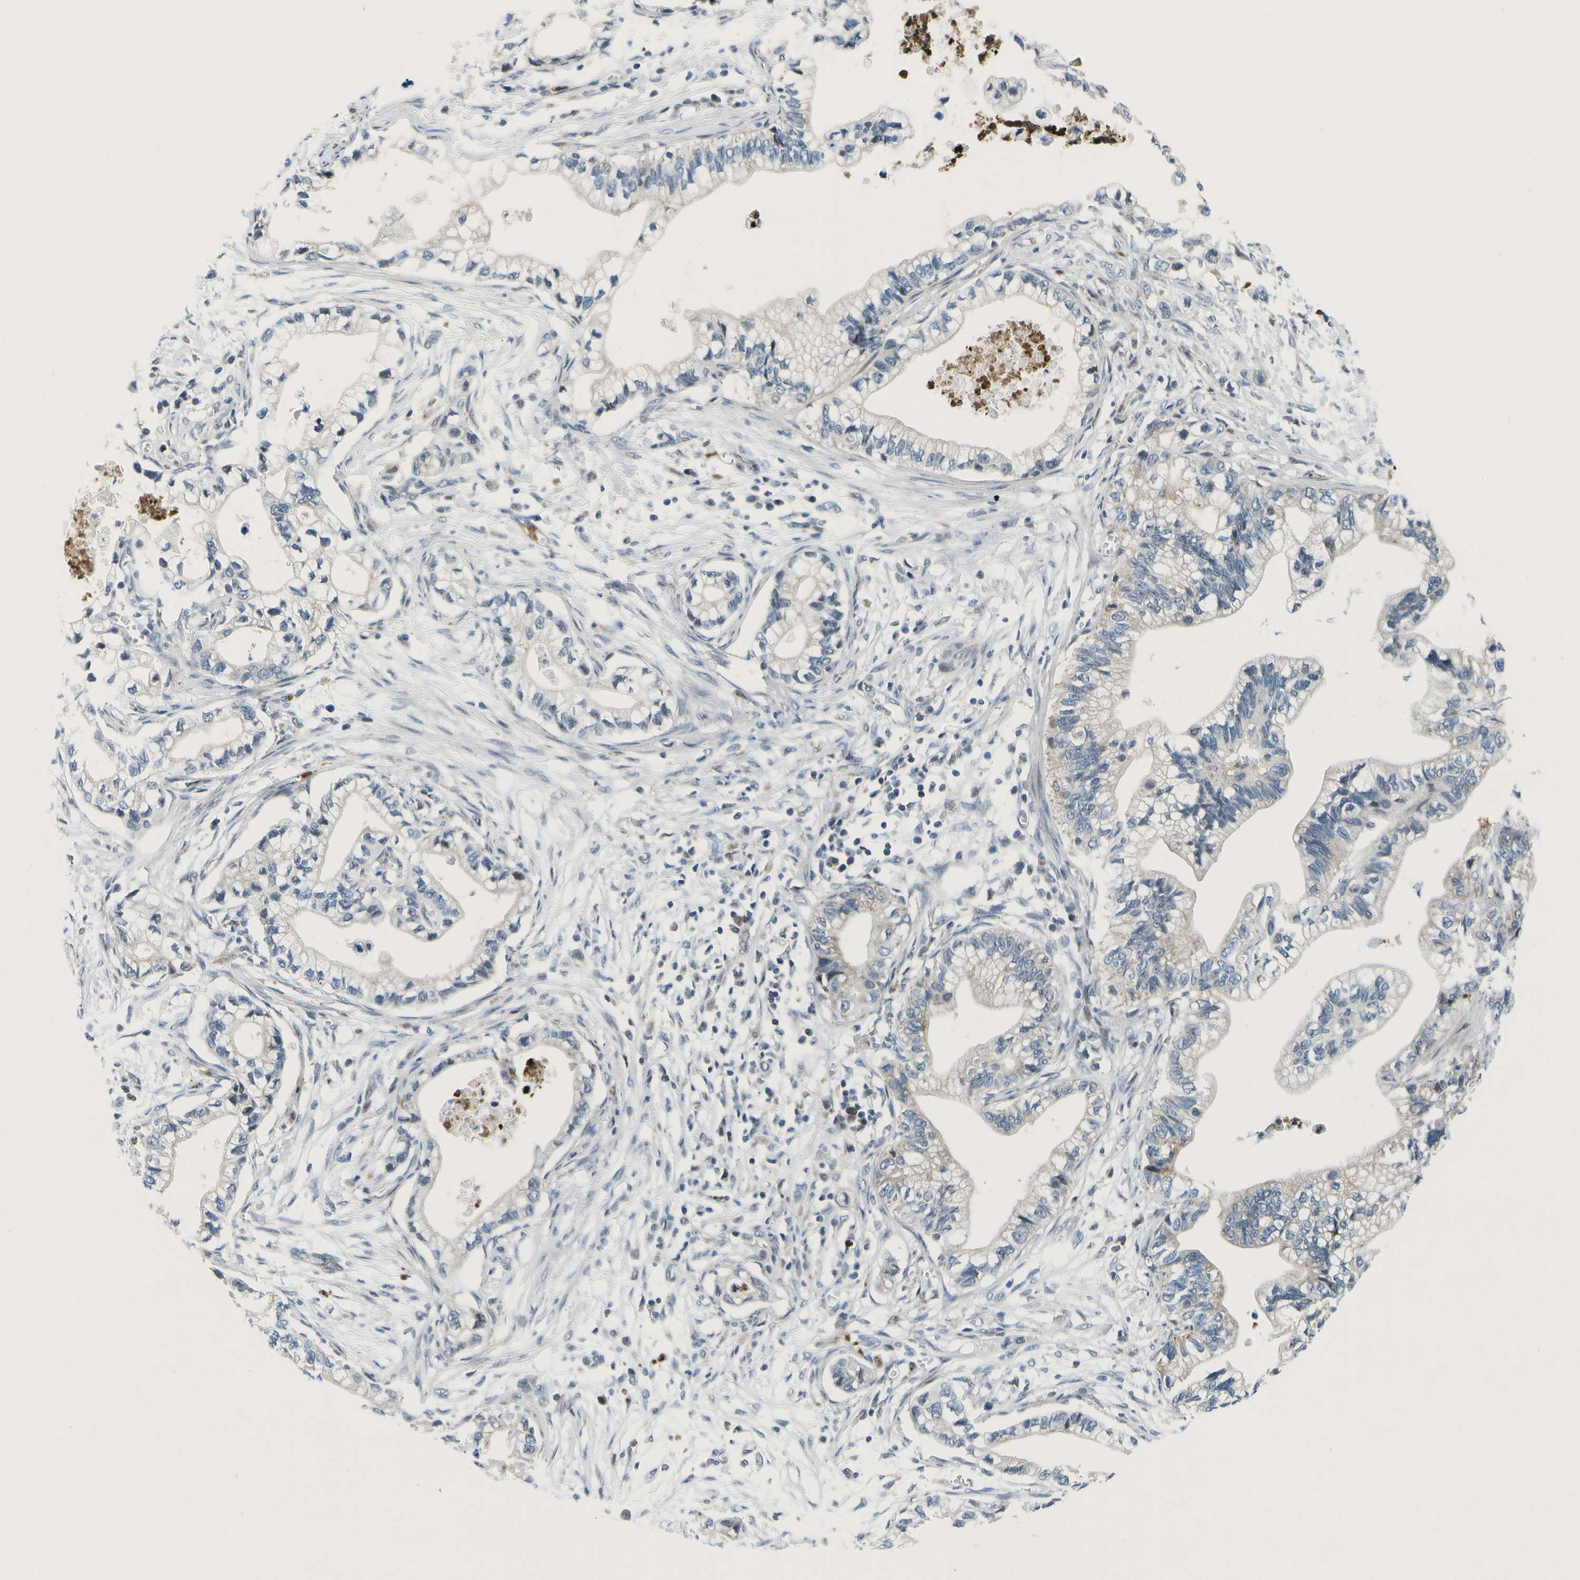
{"staining": {"intensity": "negative", "quantity": "none", "location": "none"}, "tissue": "pancreatic cancer", "cell_type": "Tumor cells", "image_type": "cancer", "snomed": [{"axis": "morphology", "description": "Adenocarcinoma, NOS"}, {"axis": "topography", "description": "Pancreas"}], "caption": "This histopathology image is of pancreatic cancer (adenocarcinoma) stained with immunohistochemistry to label a protein in brown with the nuclei are counter-stained blue. There is no expression in tumor cells.", "gene": "GALNT15", "patient": {"sex": "male", "age": 56}}